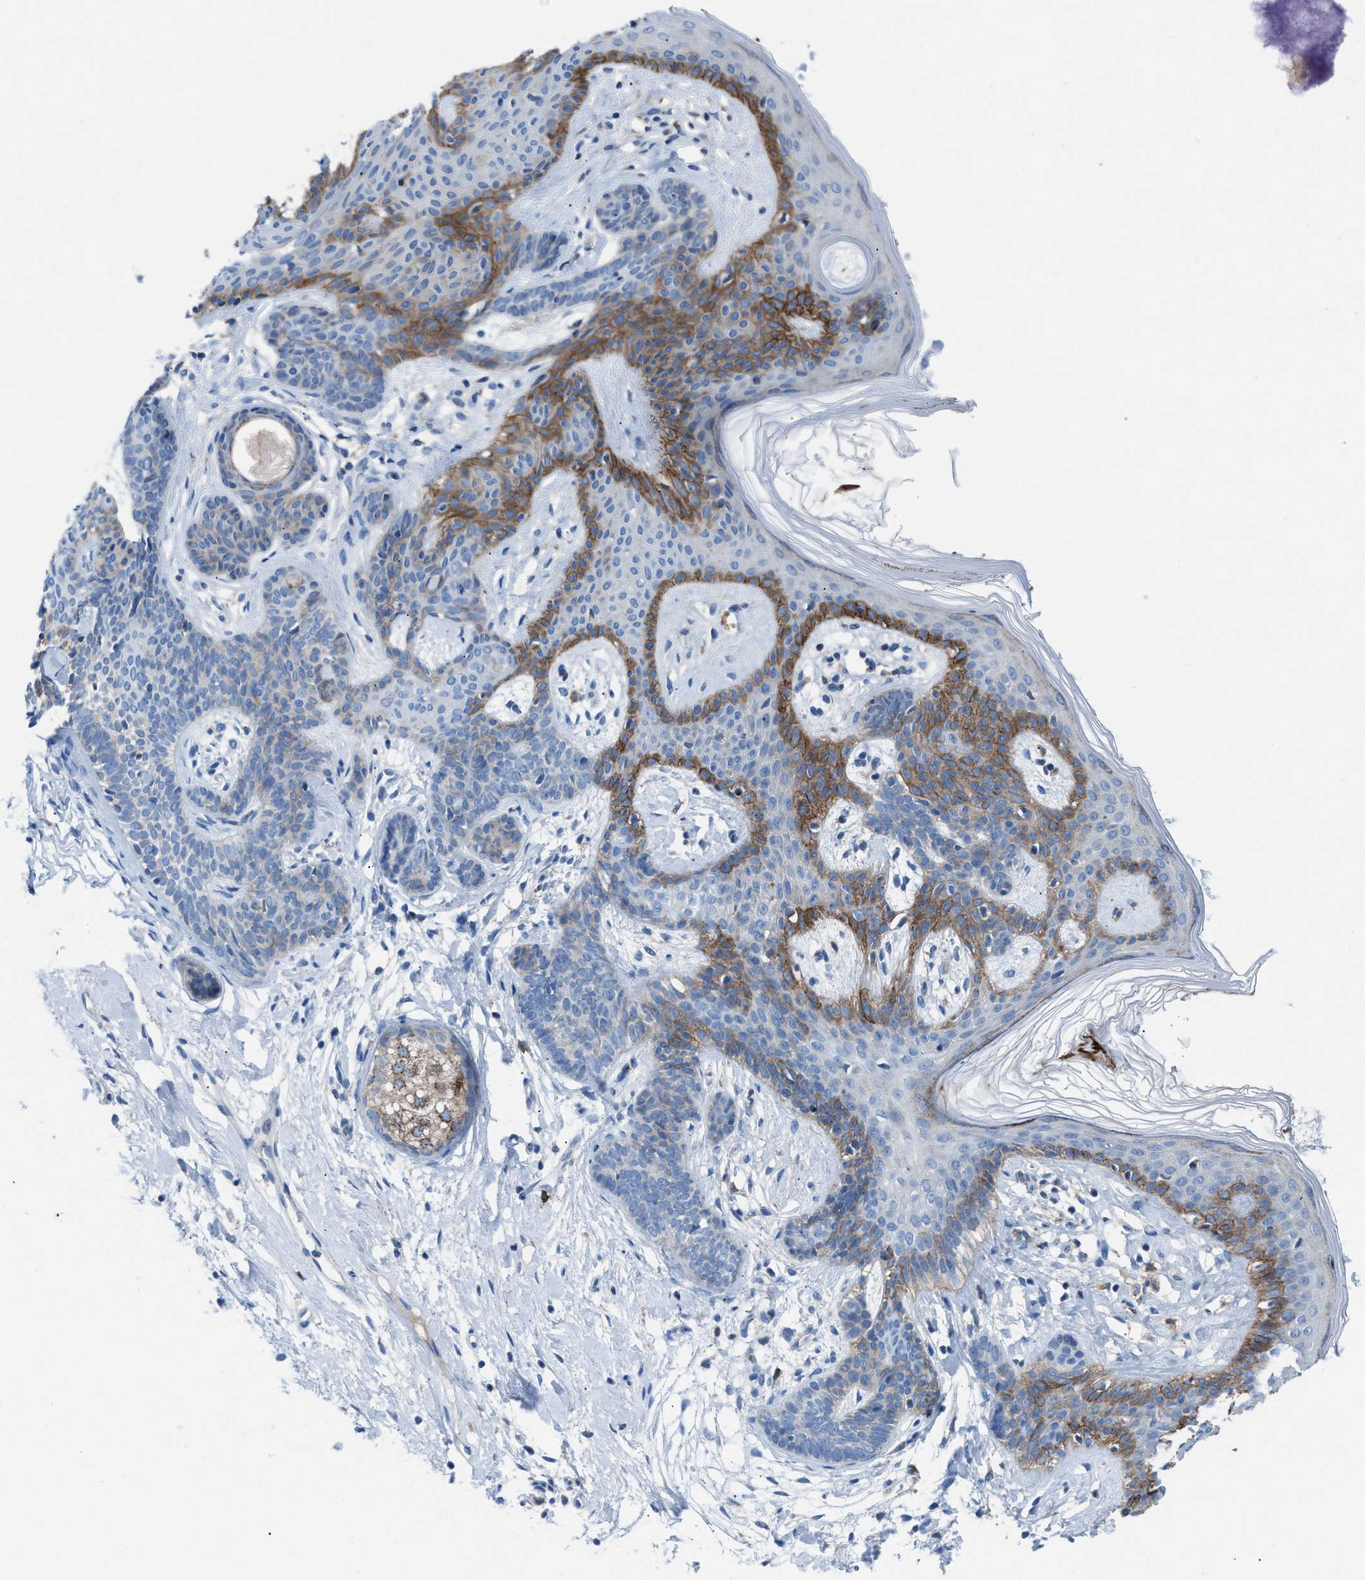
{"staining": {"intensity": "negative", "quantity": "none", "location": "none"}, "tissue": "skin cancer", "cell_type": "Tumor cells", "image_type": "cancer", "snomed": [{"axis": "morphology", "description": "Developmental malformation"}, {"axis": "morphology", "description": "Basal cell carcinoma"}, {"axis": "topography", "description": "Skin"}], "caption": "This is an immunohistochemistry (IHC) image of human skin cancer (basal cell carcinoma). There is no expression in tumor cells.", "gene": "CD1B", "patient": {"sex": "female", "age": 62}}